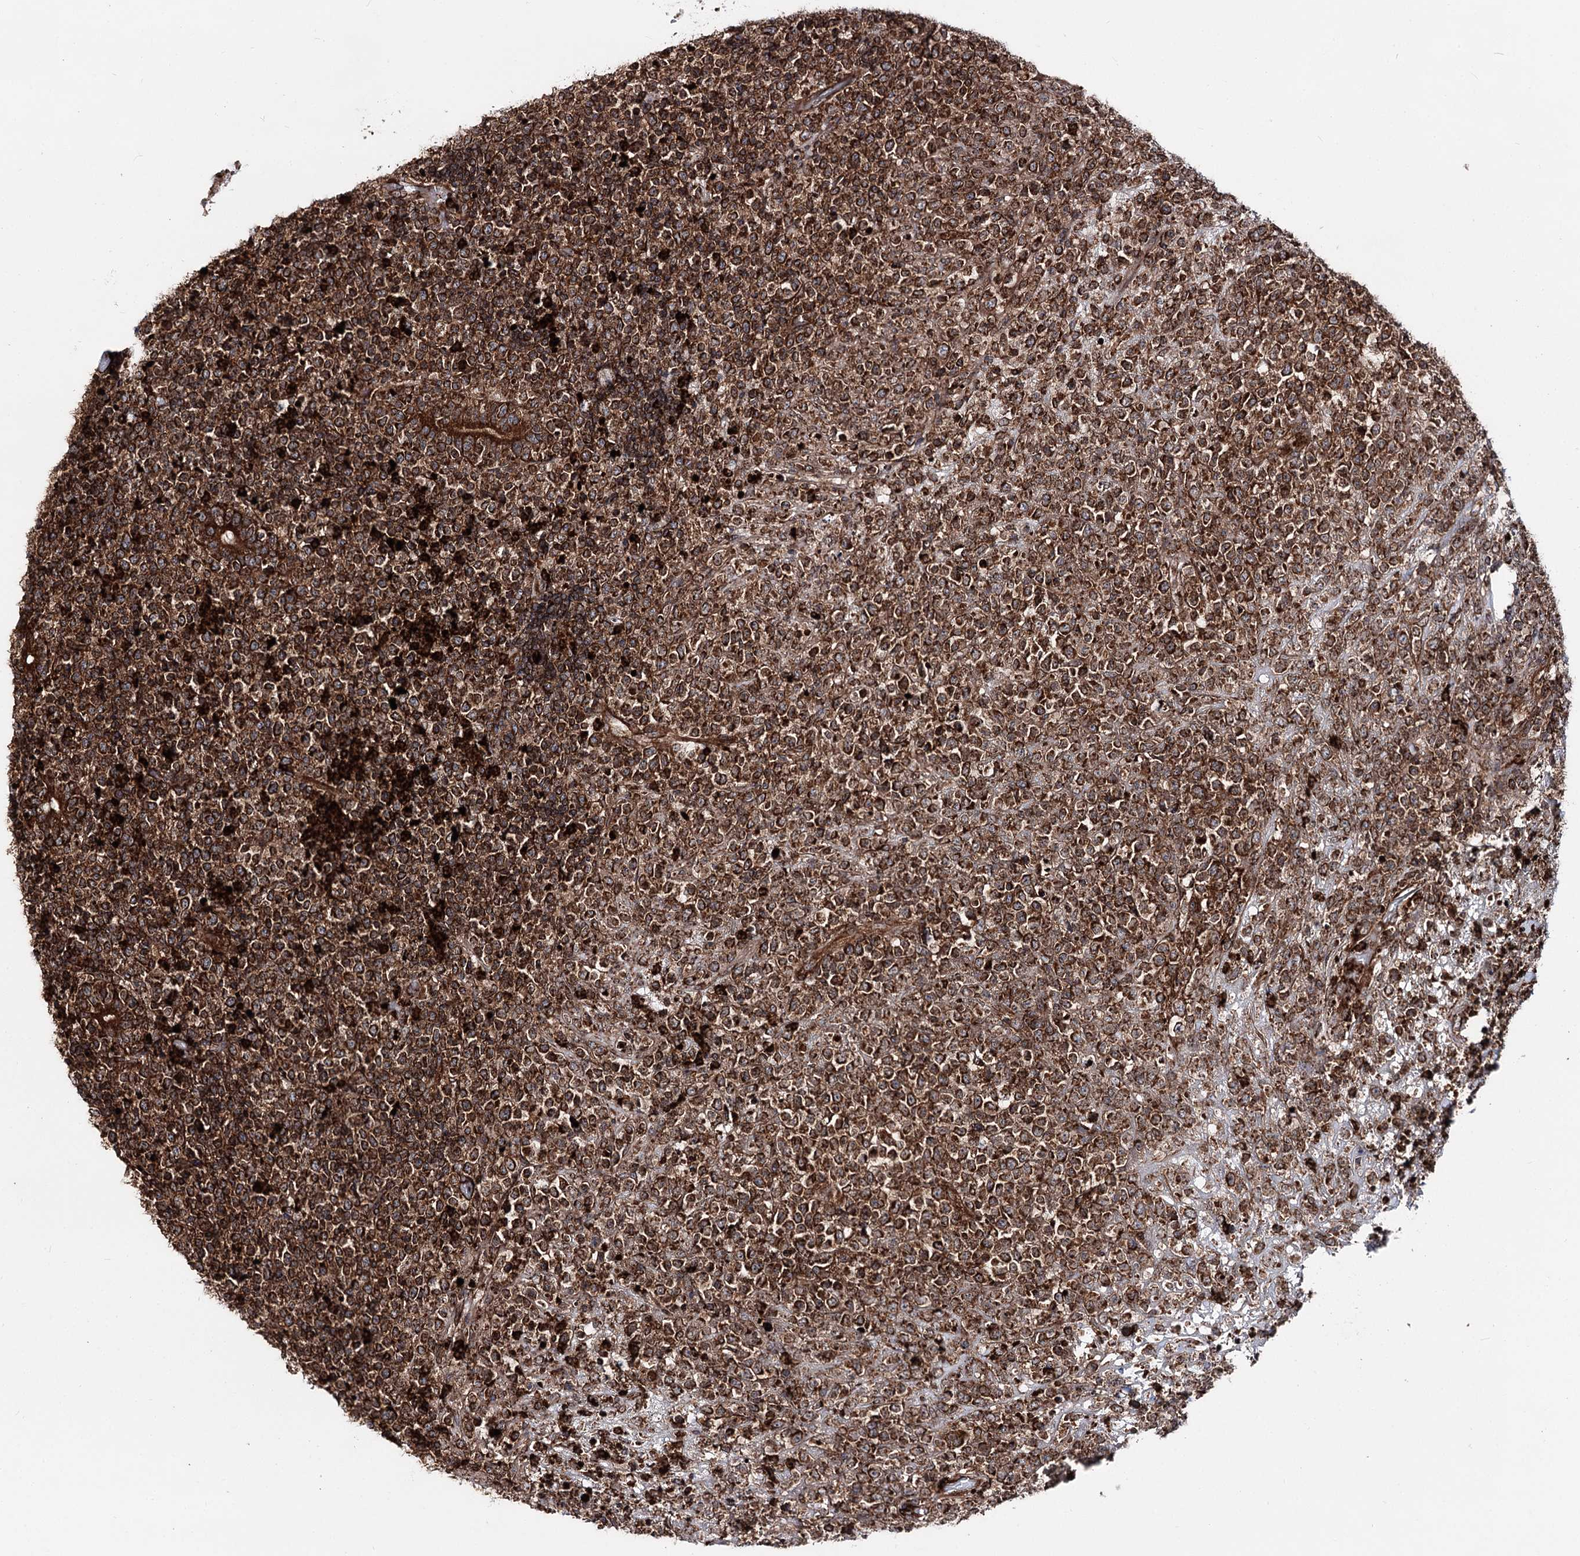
{"staining": {"intensity": "strong", "quantity": ">75%", "location": "cytoplasmic/membranous"}, "tissue": "lymphoma", "cell_type": "Tumor cells", "image_type": "cancer", "snomed": [{"axis": "morphology", "description": "Malignant lymphoma, non-Hodgkin's type, High grade"}, {"axis": "topography", "description": "Colon"}], "caption": "A photomicrograph of human lymphoma stained for a protein reveals strong cytoplasmic/membranous brown staining in tumor cells. Nuclei are stained in blue.", "gene": "FGFR1OP2", "patient": {"sex": "female", "age": 53}}